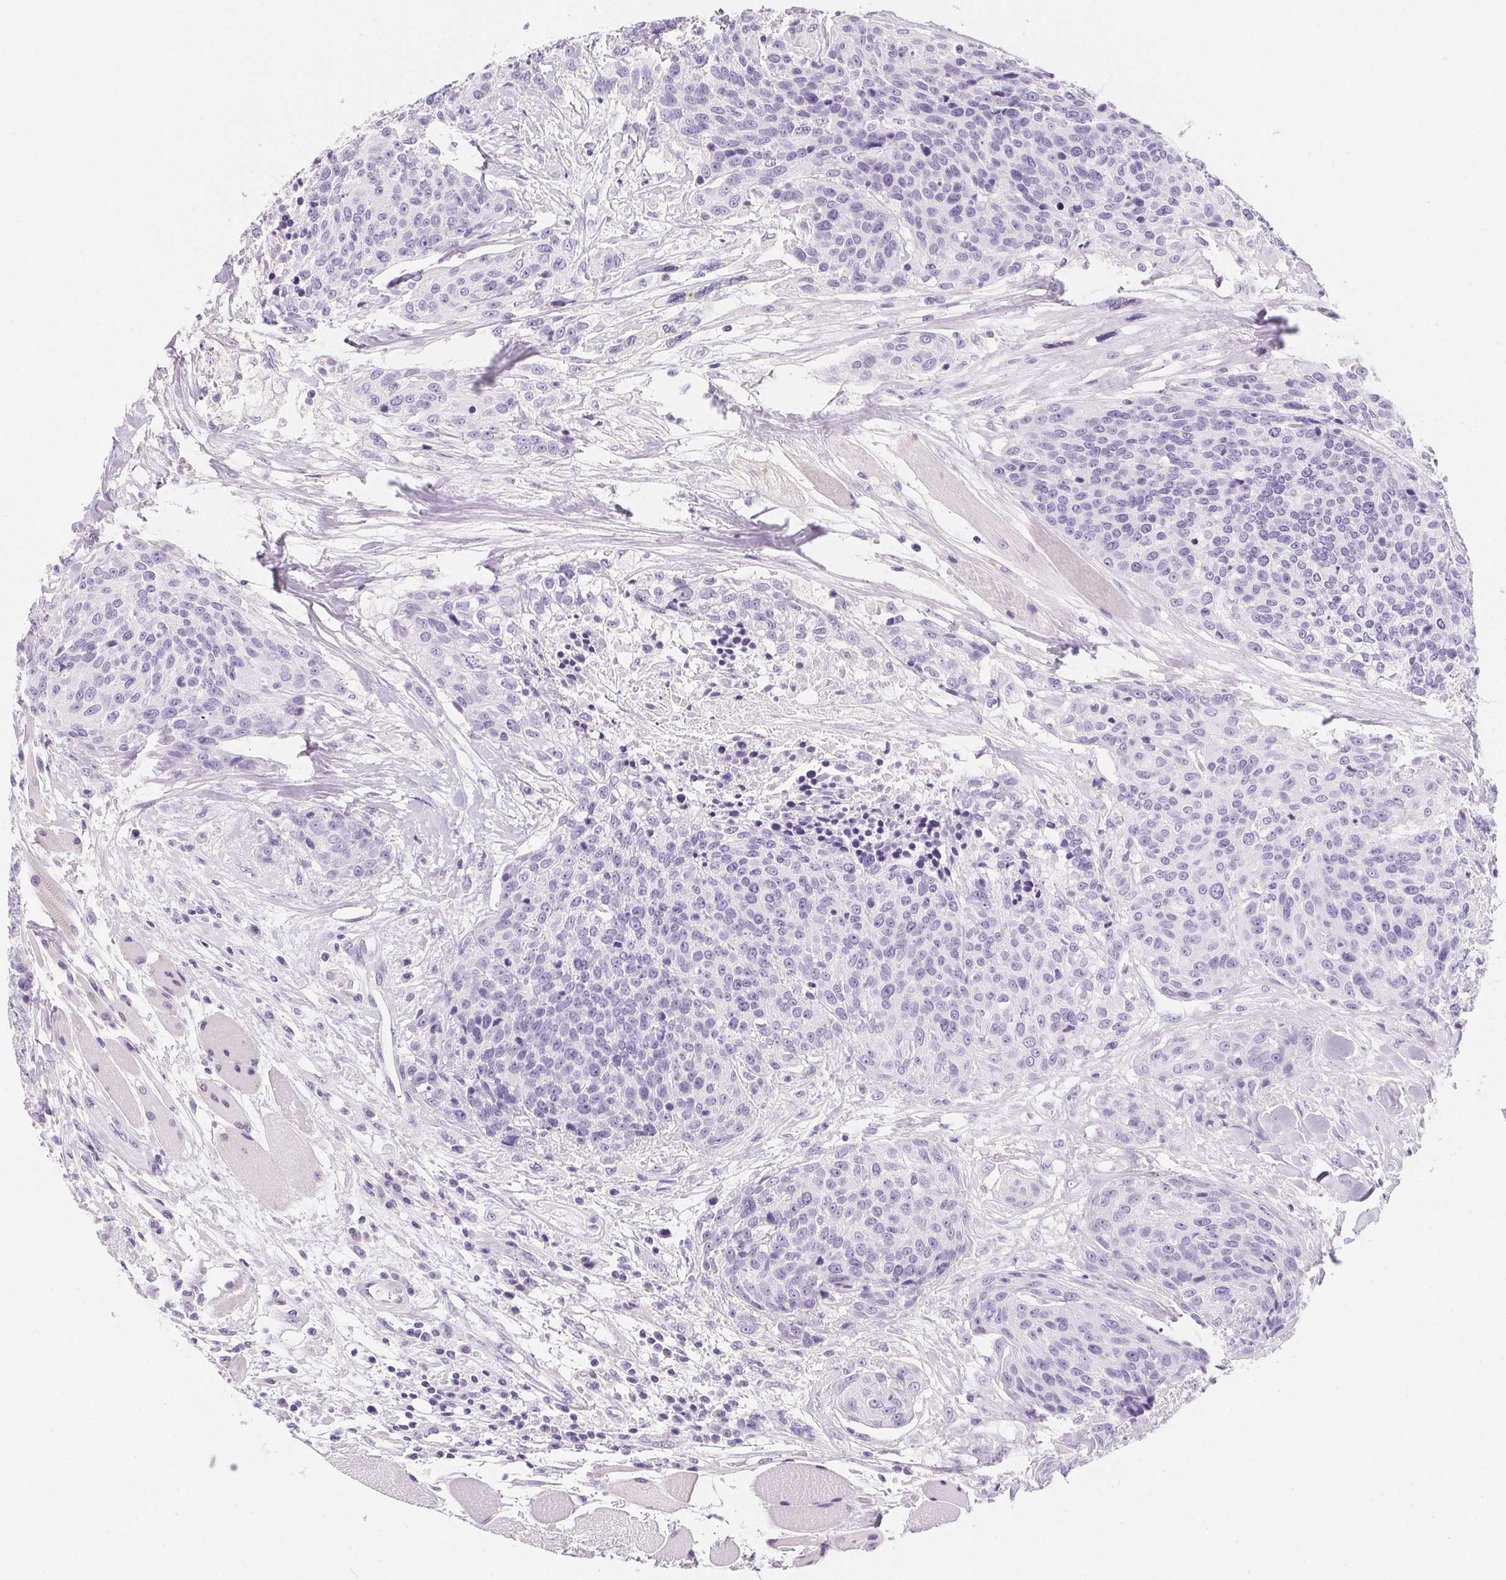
{"staining": {"intensity": "negative", "quantity": "none", "location": "none"}, "tissue": "head and neck cancer", "cell_type": "Tumor cells", "image_type": "cancer", "snomed": [{"axis": "morphology", "description": "Squamous cell carcinoma, NOS"}, {"axis": "topography", "description": "Oral tissue"}, {"axis": "topography", "description": "Head-Neck"}], "caption": "Immunohistochemistry of head and neck cancer exhibits no positivity in tumor cells.", "gene": "AQP5", "patient": {"sex": "male", "age": 64}}